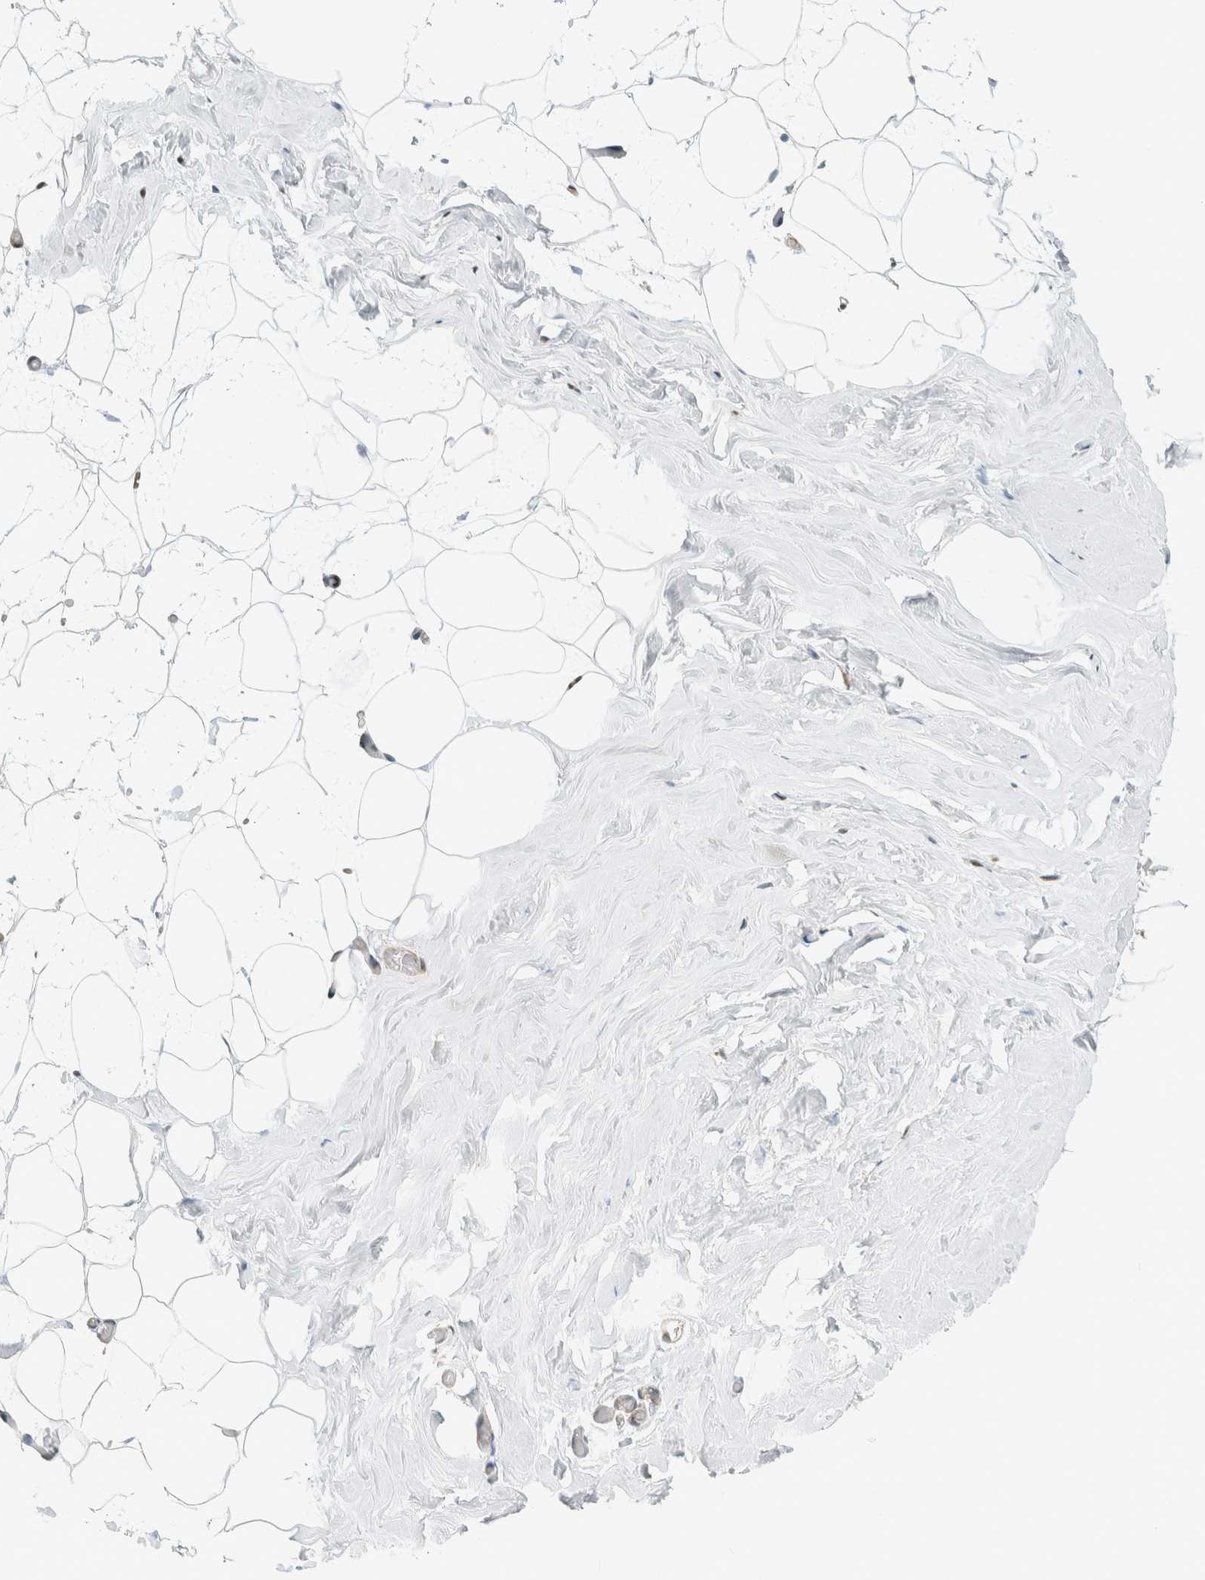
{"staining": {"intensity": "negative", "quantity": "none", "location": "none"}, "tissue": "adipose tissue", "cell_type": "Adipocytes", "image_type": "normal", "snomed": [{"axis": "morphology", "description": "Normal tissue, NOS"}, {"axis": "morphology", "description": "Fibrosis, NOS"}, {"axis": "topography", "description": "Breast"}, {"axis": "topography", "description": "Adipose tissue"}], "caption": "Immunohistochemical staining of unremarkable adipose tissue reveals no significant staining in adipocytes.", "gene": "NIBAN2", "patient": {"sex": "female", "age": 39}}